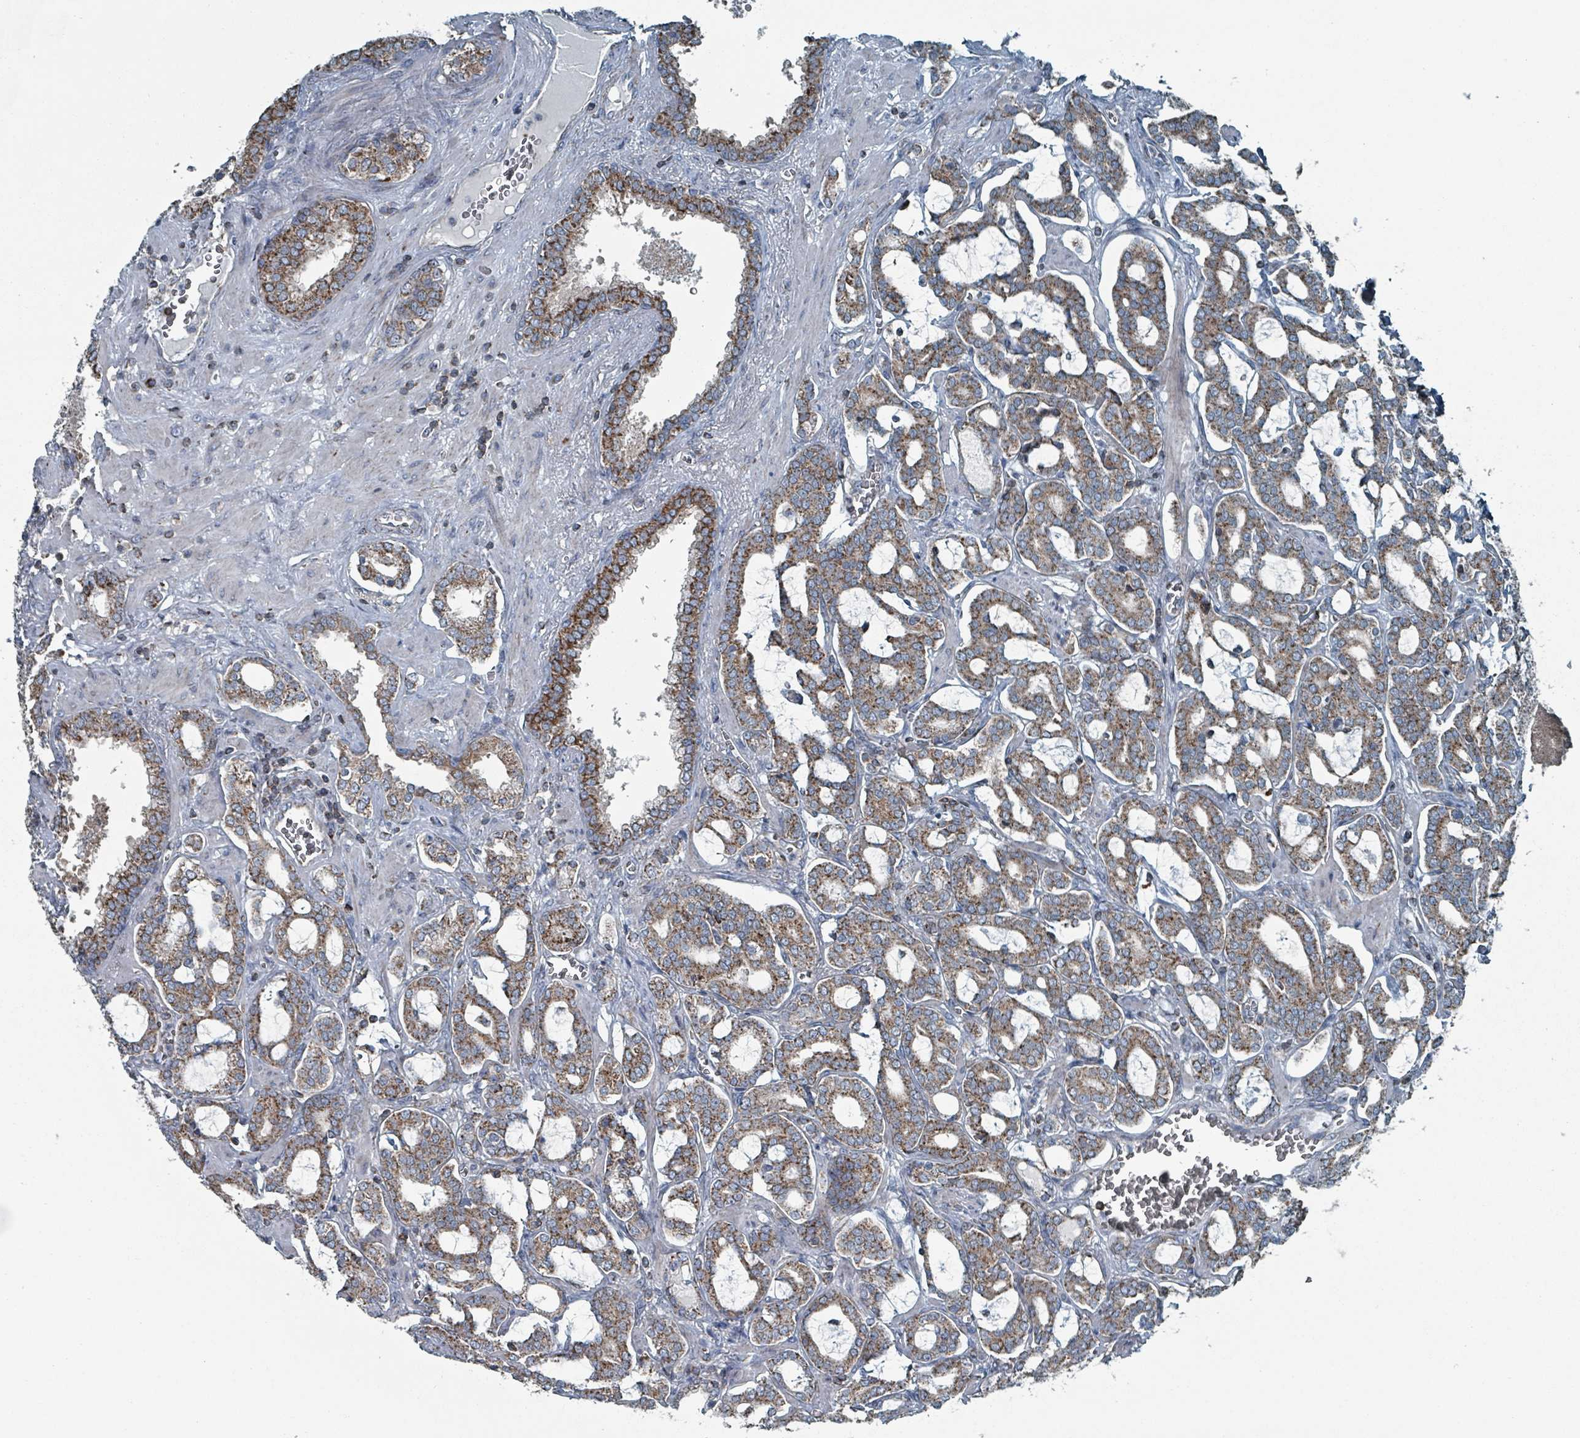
{"staining": {"intensity": "moderate", "quantity": ">75%", "location": "cytoplasmic/membranous"}, "tissue": "prostate cancer", "cell_type": "Tumor cells", "image_type": "cancer", "snomed": [{"axis": "morphology", "description": "Adenocarcinoma, High grade"}, {"axis": "topography", "description": "Prostate and seminal vesicle, NOS"}], "caption": "Protein expression analysis of human prostate cancer reveals moderate cytoplasmic/membranous positivity in about >75% of tumor cells.", "gene": "ABHD18", "patient": {"sex": "male", "age": 67}}